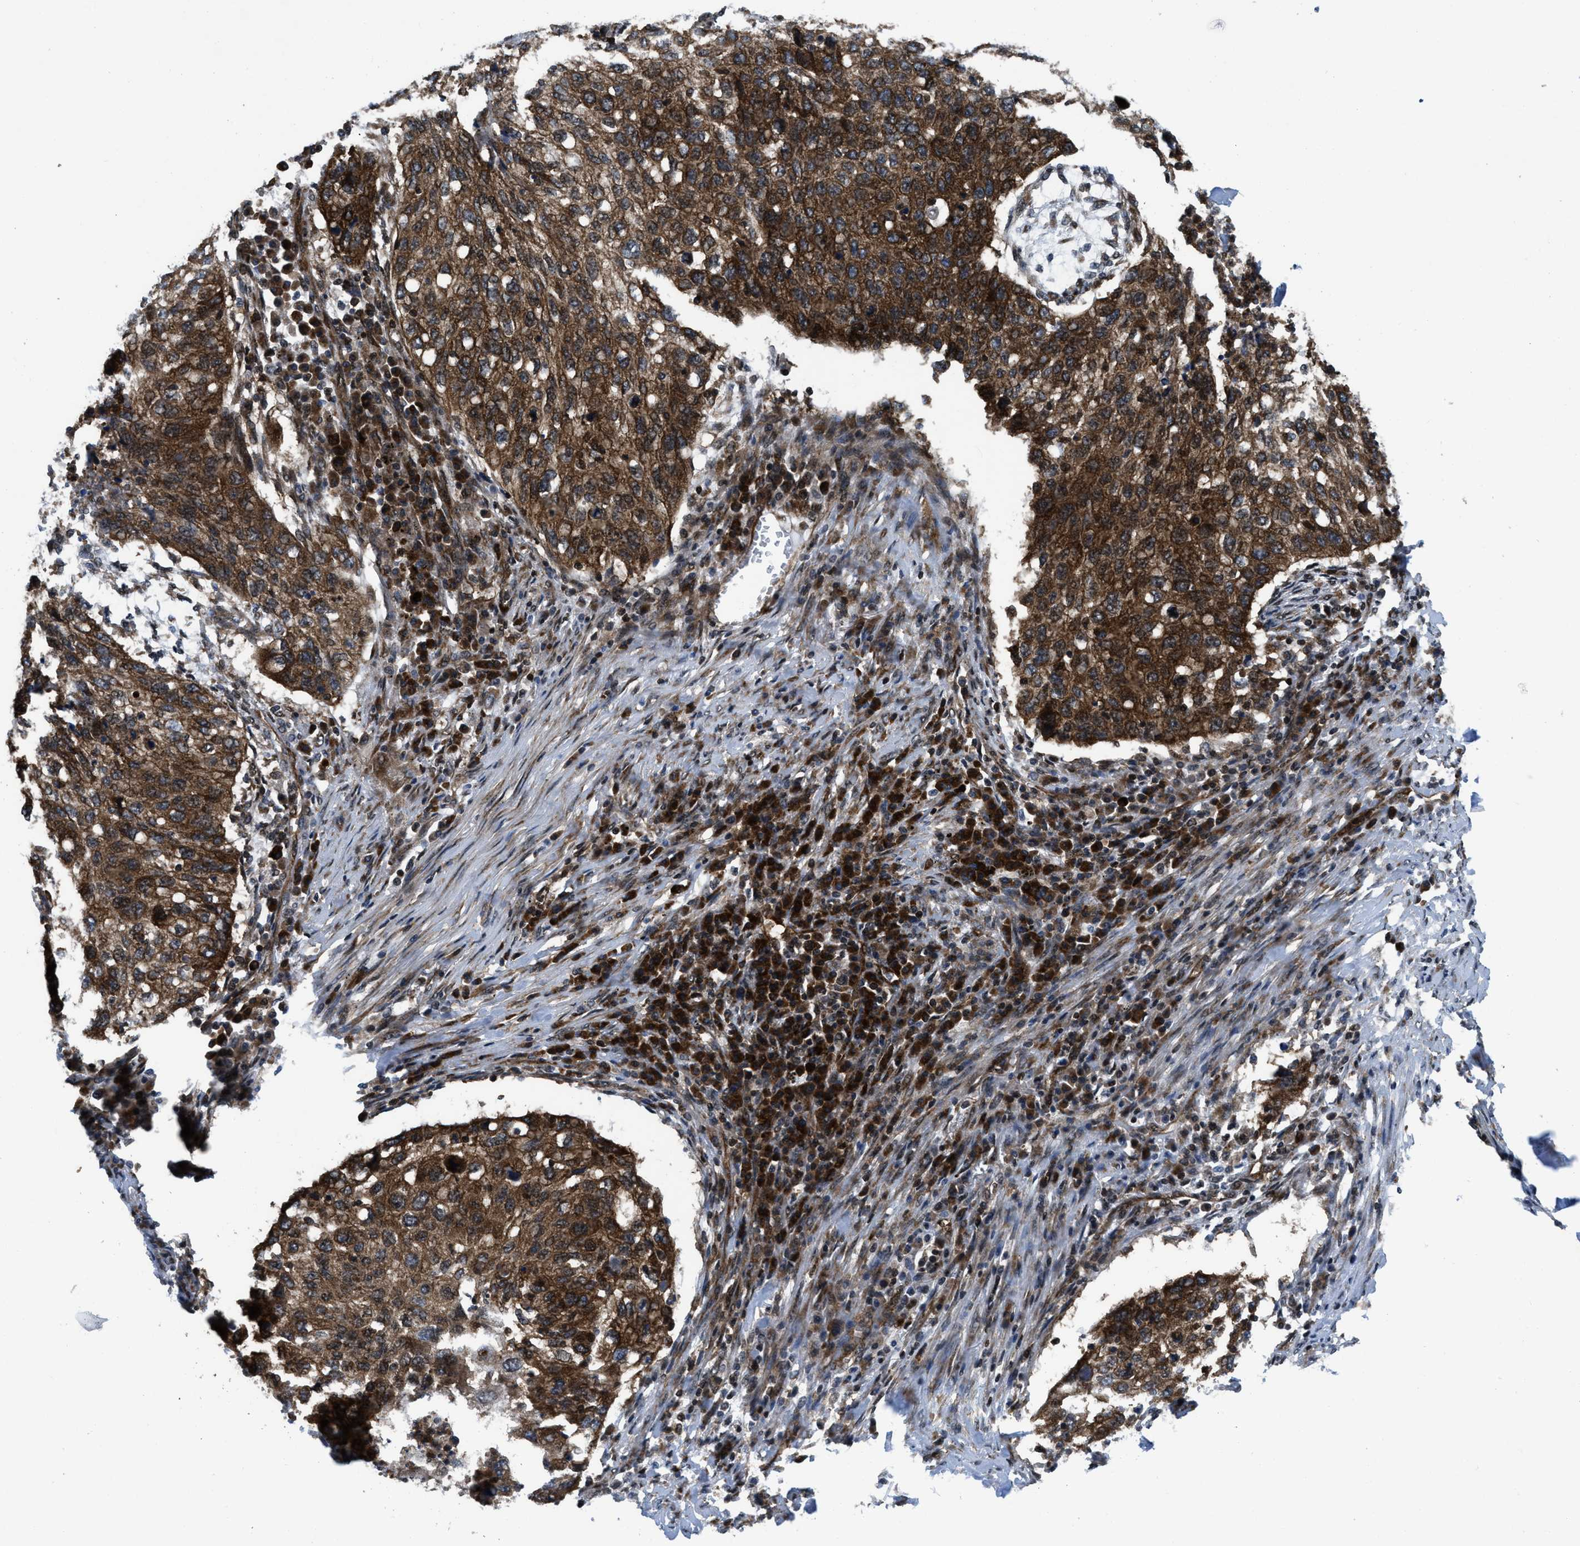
{"staining": {"intensity": "strong", "quantity": ">75%", "location": "cytoplasmic/membranous"}, "tissue": "lung cancer", "cell_type": "Tumor cells", "image_type": "cancer", "snomed": [{"axis": "morphology", "description": "Squamous cell carcinoma, NOS"}, {"axis": "topography", "description": "Lung"}], "caption": "Protein staining displays strong cytoplasmic/membranous positivity in about >75% of tumor cells in squamous cell carcinoma (lung).", "gene": "PPP2CB", "patient": {"sex": "female", "age": 63}}